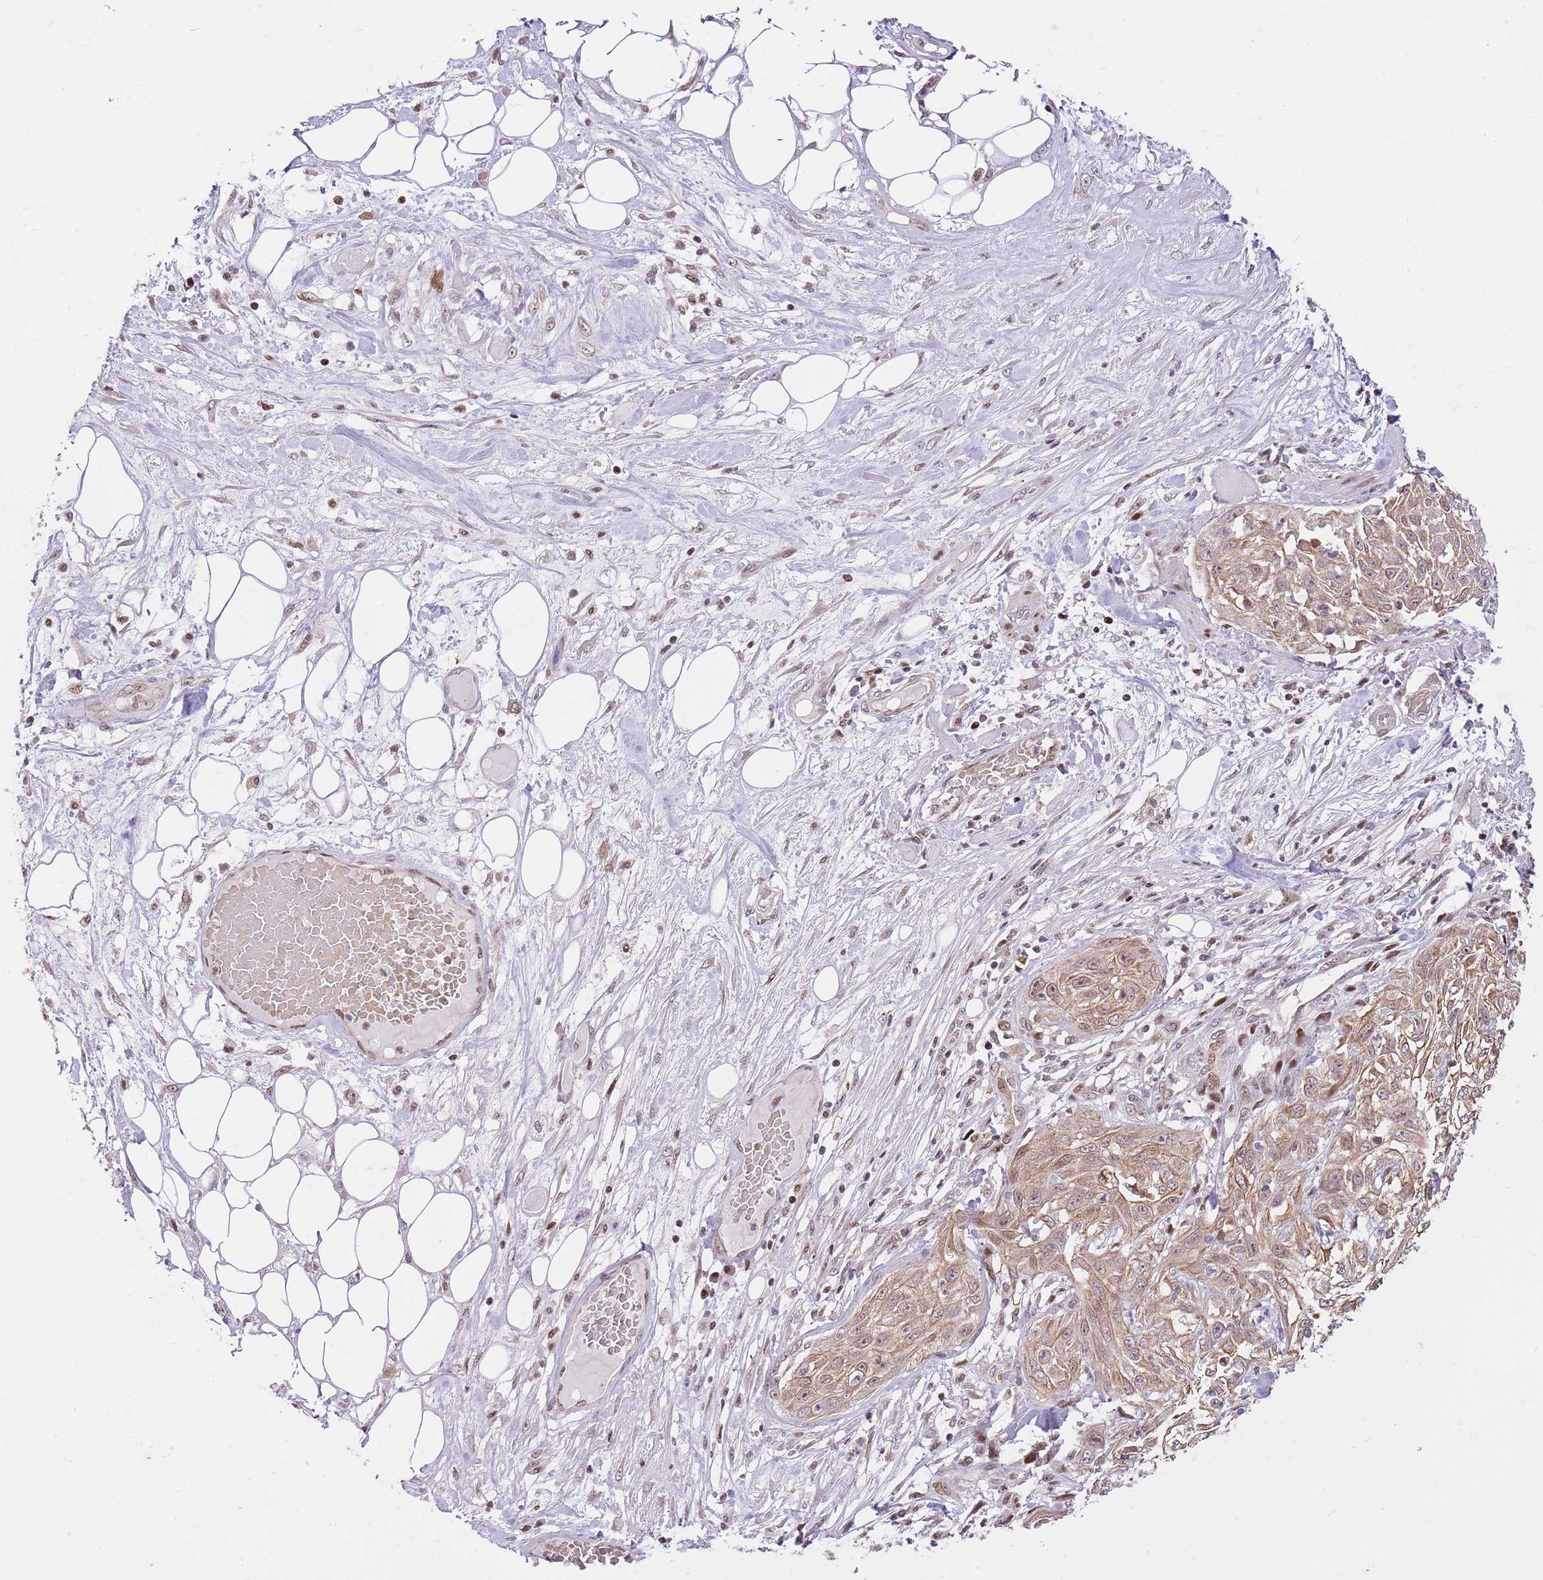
{"staining": {"intensity": "weak", "quantity": ">75%", "location": "cytoplasmic/membranous"}, "tissue": "skin cancer", "cell_type": "Tumor cells", "image_type": "cancer", "snomed": [{"axis": "morphology", "description": "Squamous cell carcinoma, NOS"}, {"axis": "morphology", "description": "Squamous cell carcinoma, metastatic, NOS"}, {"axis": "topography", "description": "Skin"}, {"axis": "topography", "description": "Lymph node"}], "caption": "Weak cytoplasmic/membranous expression is identified in about >75% of tumor cells in skin squamous cell carcinoma. (DAB (3,3'-diaminobenzidine) IHC, brown staining for protein, blue staining for nuclei).", "gene": "RFK", "patient": {"sex": "male", "age": 75}}